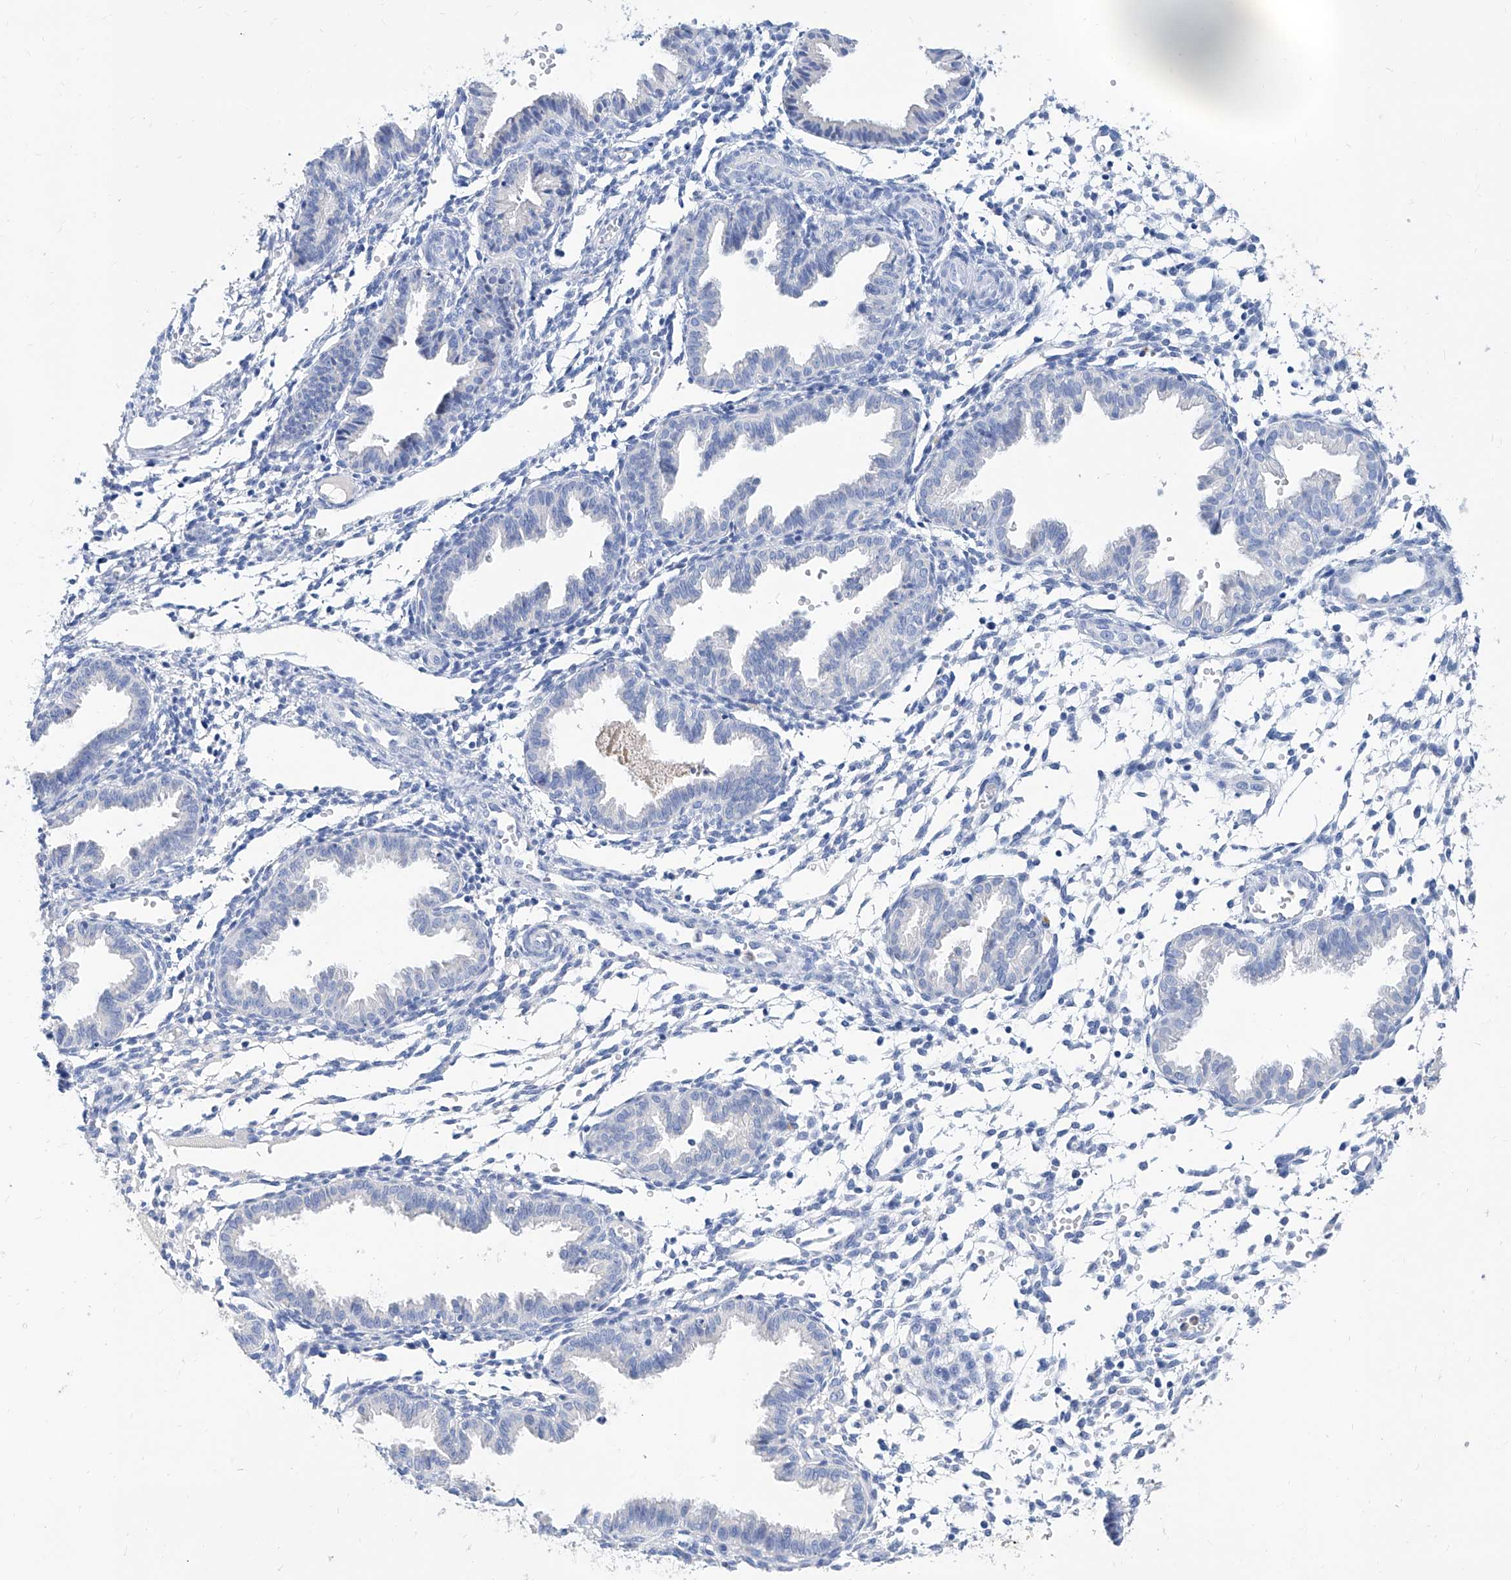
{"staining": {"intensity": "negative", "quantity": "none", "location": "none"}, "tissue": "endometrium", "cell_type": "Cells in endometrial stroma", "image_type": "normal", "snomed": [{"axis": "morphology", "description": "Normal tissue, NOS"}, {"axis": "topography", "description": "Endometrium"}], "caption": "High magnification brightfield microscopy of benign endometrium stained with DAB (brown) and counterstained with hematoxylin (blue): cells in endometrial stroma show no significant staining. (DAB IHC visualized using brightfield microscopy, high magnification).", "gene": "SLC25A29", "patient": {"sex": "female", "age": 33}}